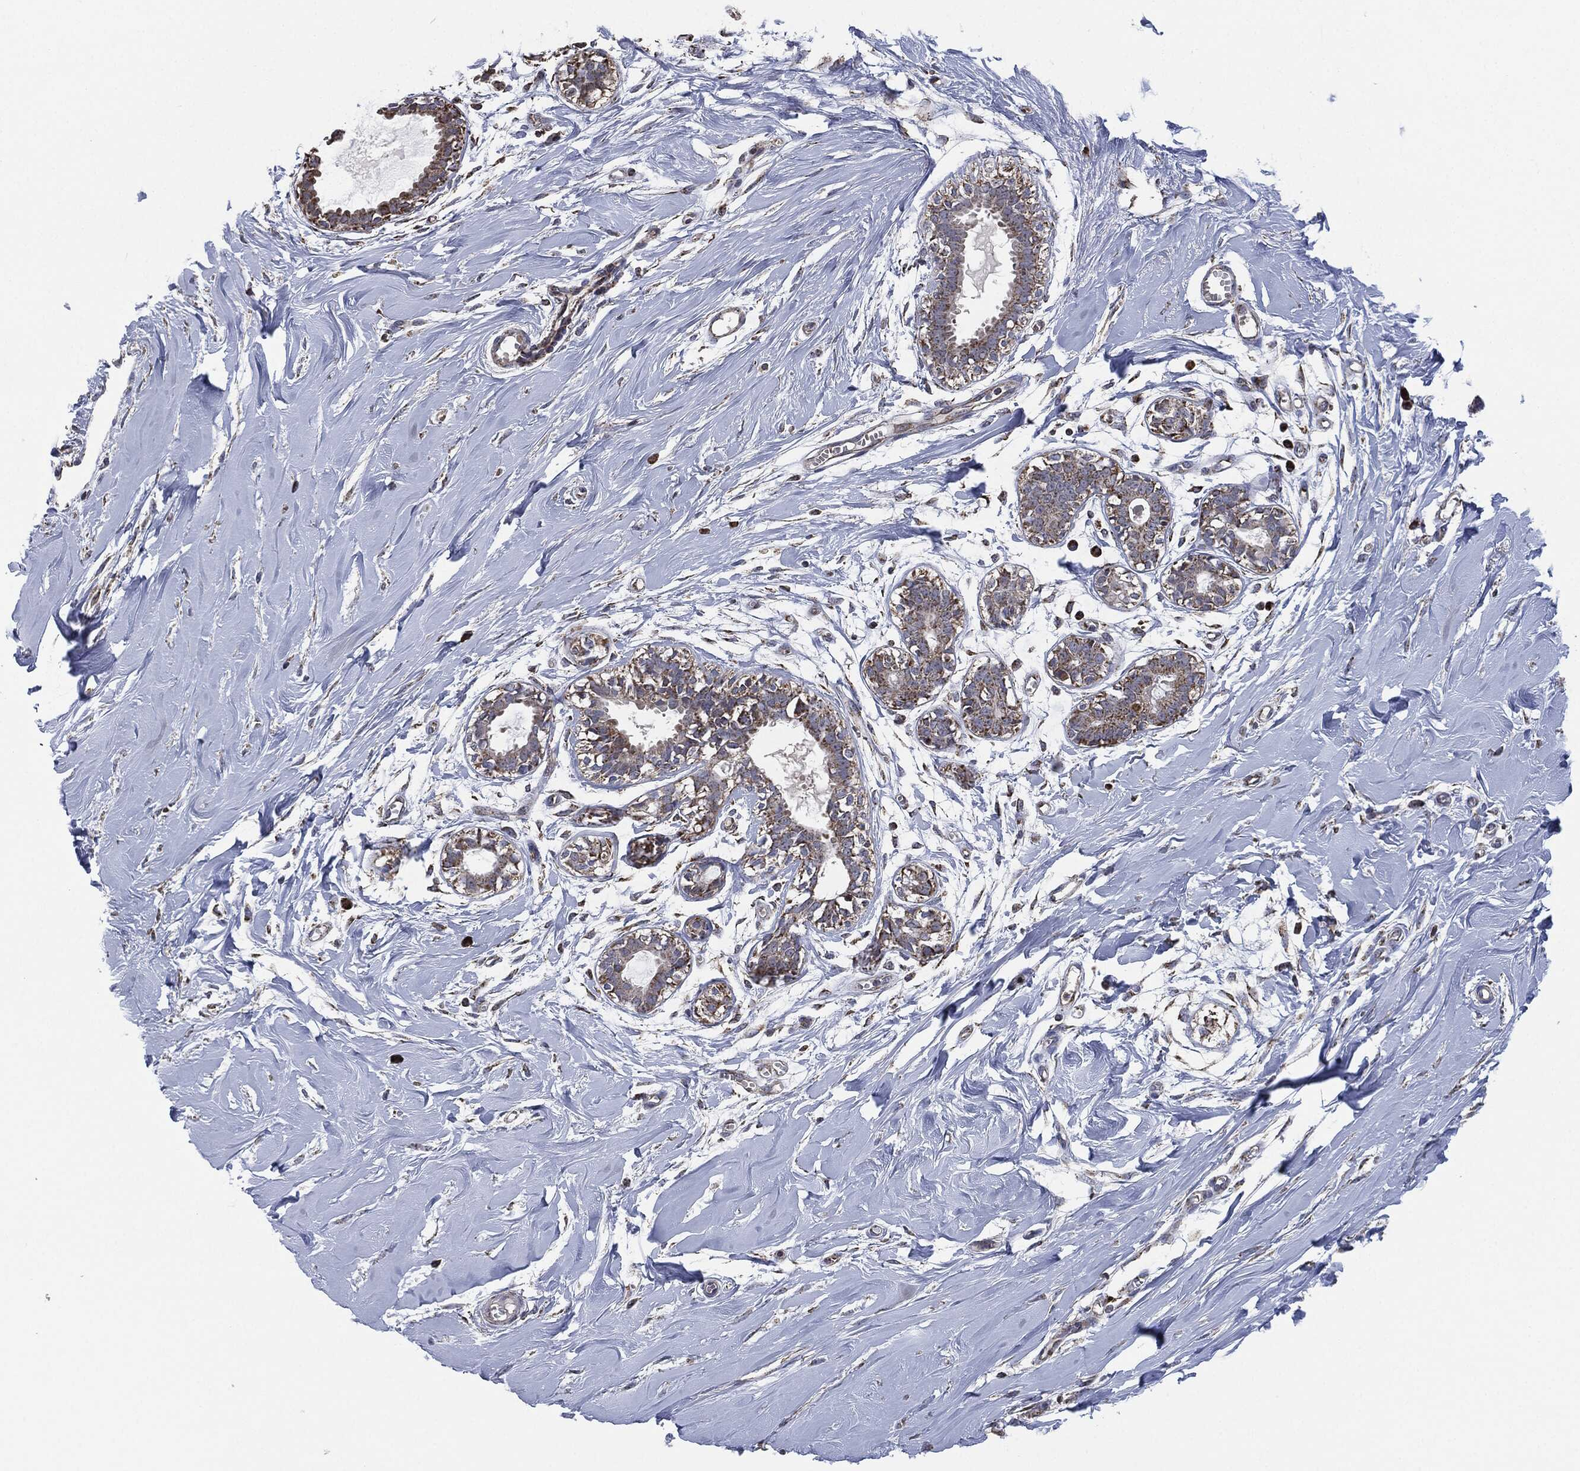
{"staining": {"intensity": "negative", "quantity": "none", "location": "none"}, "tissue": "soft tissue", "cell_type": "Fibroblasts", "image_type": "normal", "snomed": [{"axis": "morphology", "description": "Normal tissue, NOS"}, {"axis": "topography", "description": "Breast"}], "caption": "Soft tissue was stained to show a protein in brown. There is no significant expression in fibroblasts. (Brightfield microscopy of DAB immunohistochemistry (IHC) at high magnification).", "gene": "NDUFV2", "patient": {"sex": "female", "age": 49}}